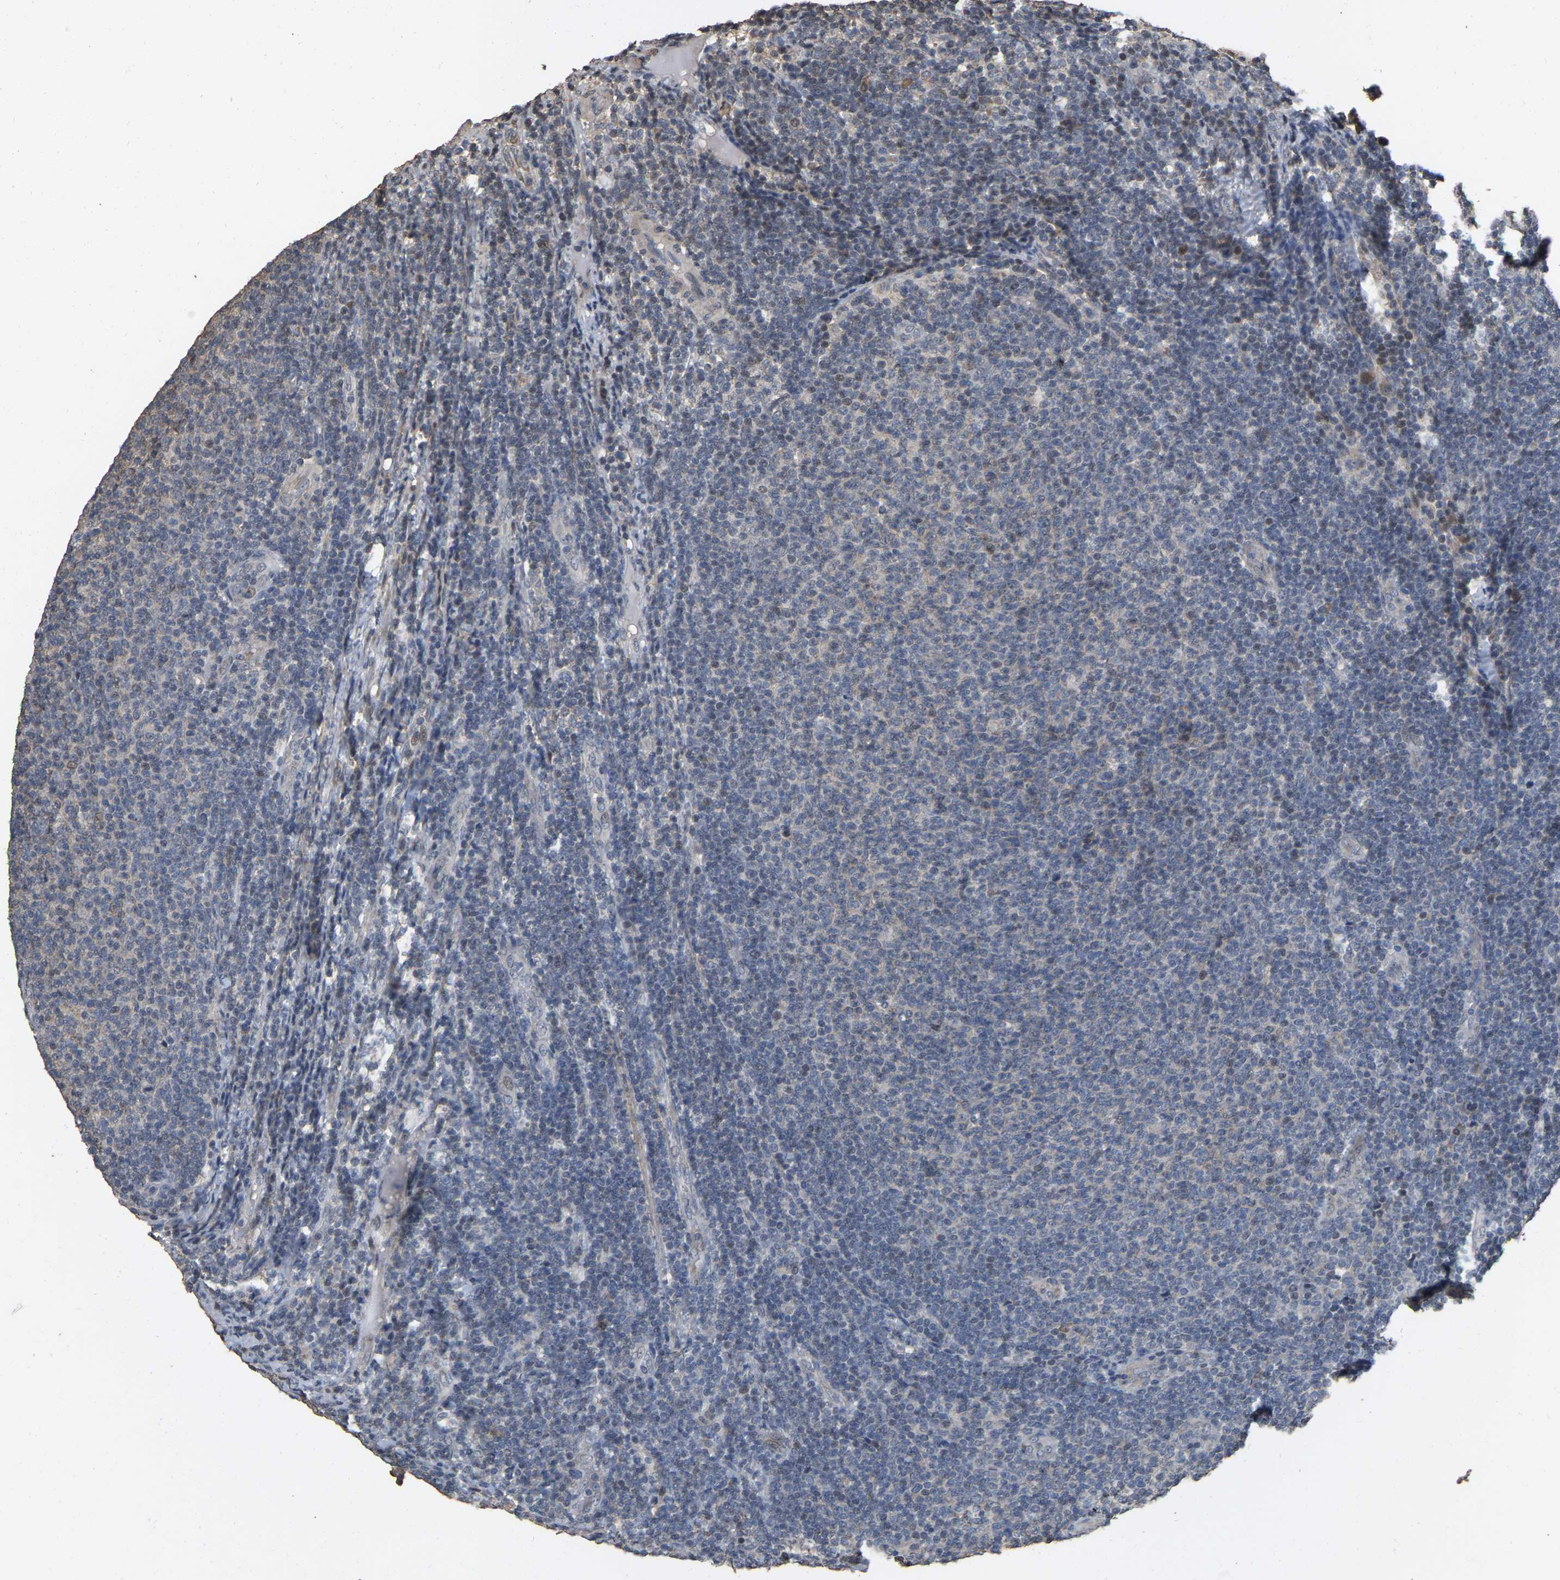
{"staining": {"intensity": "weak", "quantity": "<25%", "location": "nuclear"}, "tissue": "lymphoma", "cell_type": "Tumor cells", "image_type": "cancer", "snomed": [{"axis": "morphology", "description": "Malignant lymphoma, non-Hodgkin's type, Low grade"}, {"axis": "topography", "description": "Lymph node"}], "caption": "Micrograph shows no significant protein expression in tumor cells of lymphoma.", "gene": "NCS1", "patient": {"sex": "male", "age": 66}}